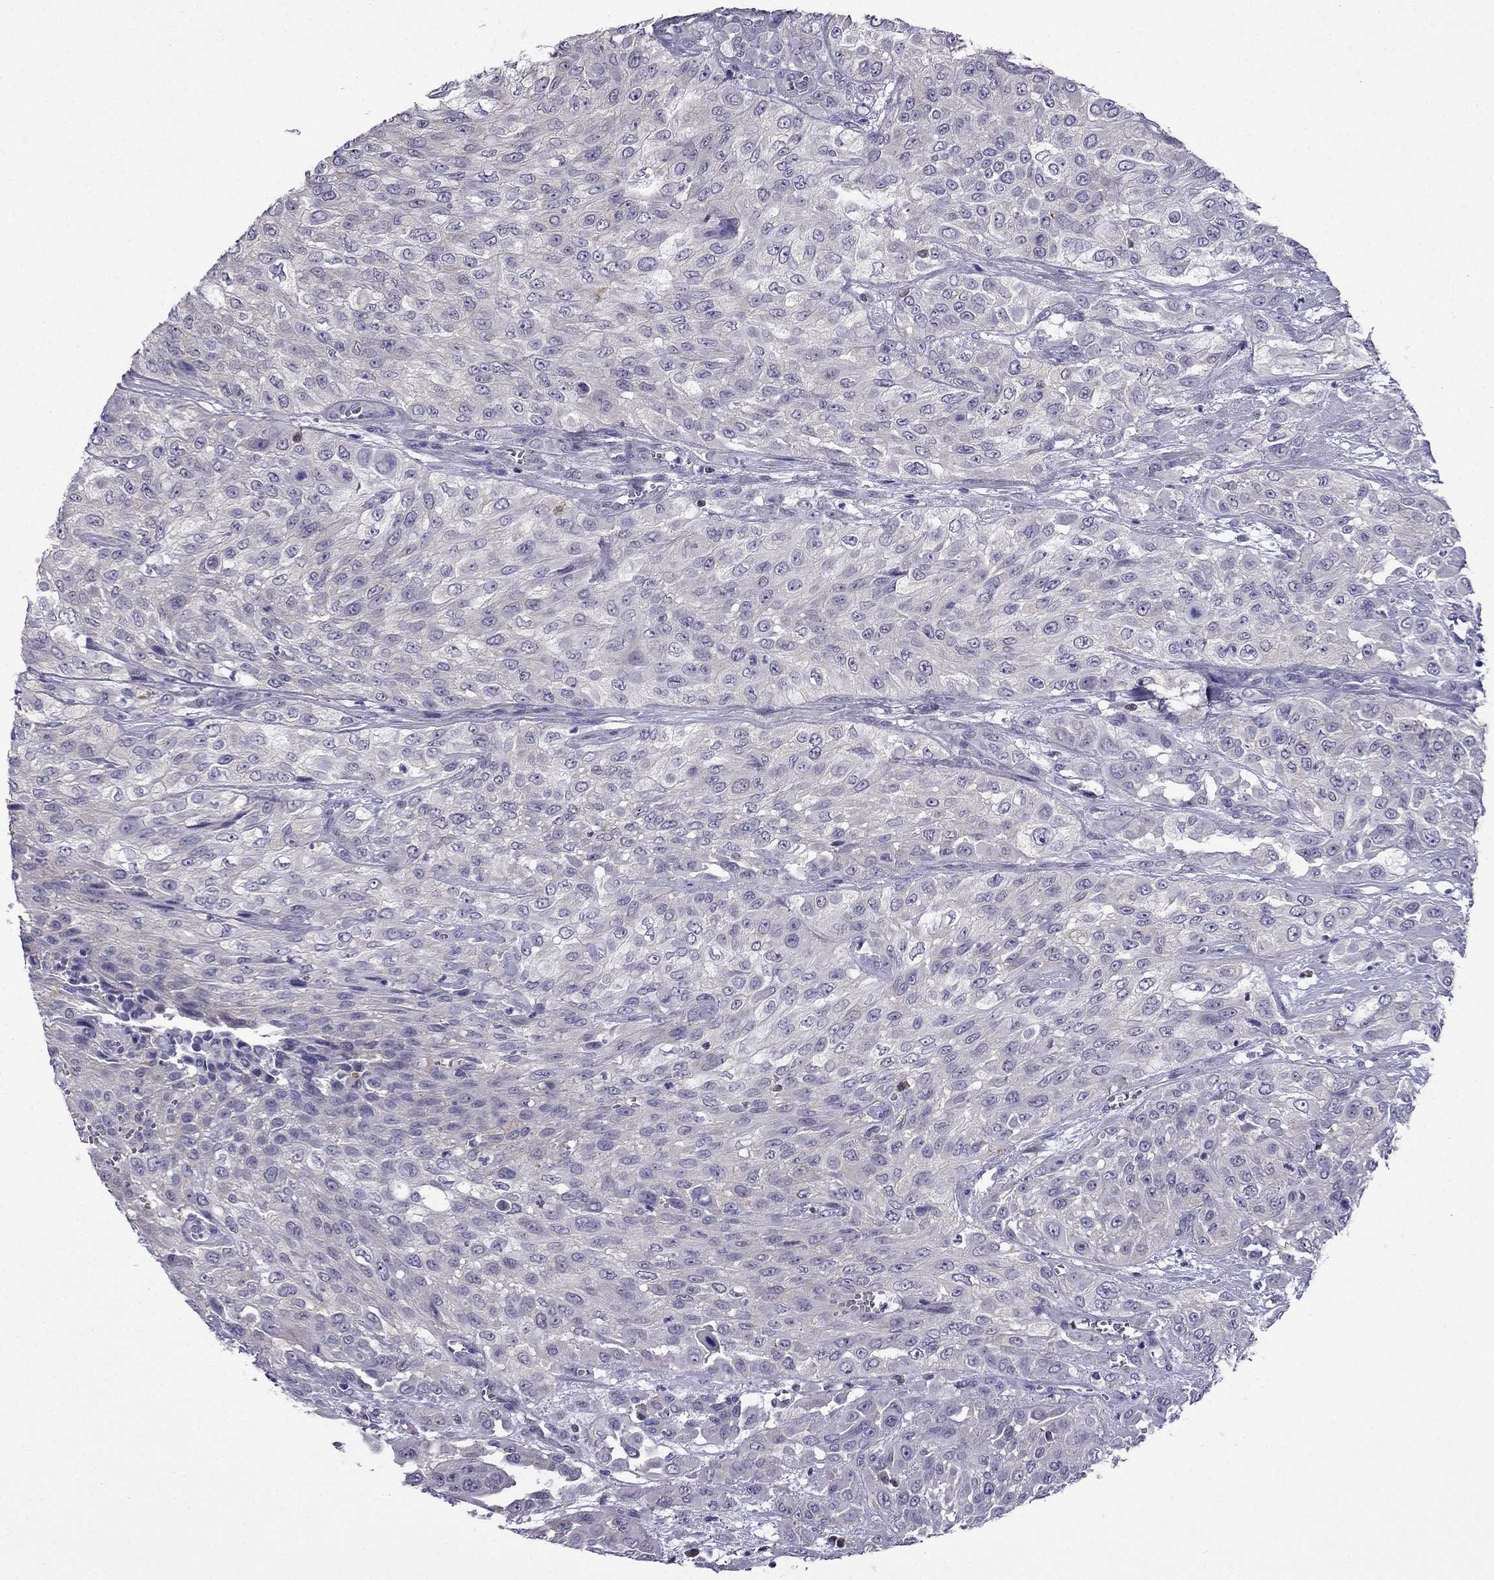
{"staining": {"intensity": "negative", "quantity": "none", "location": "none"}, "tissue": "urothelial cancer", "cell_type": "Tumor cells", "image_type": "cancer", "snomed": [{"axis": "morphology", "description": "Urothelial carcinoma, High grade"}, {"axis": "topography", "description": "Urinary bladder"}], "caption": "The immunohistochemistry photomicrograph has no significant staining in tumor cells of urothelial carcinoma (high-grade) tissue. (DAB (3,3'-diaminobenzidine) immunohistochemistry (IHC) visualized using brightfield microscopy, high magnification).", "gene": "CCK", "patient": {"sex": "male", "age": 57}}